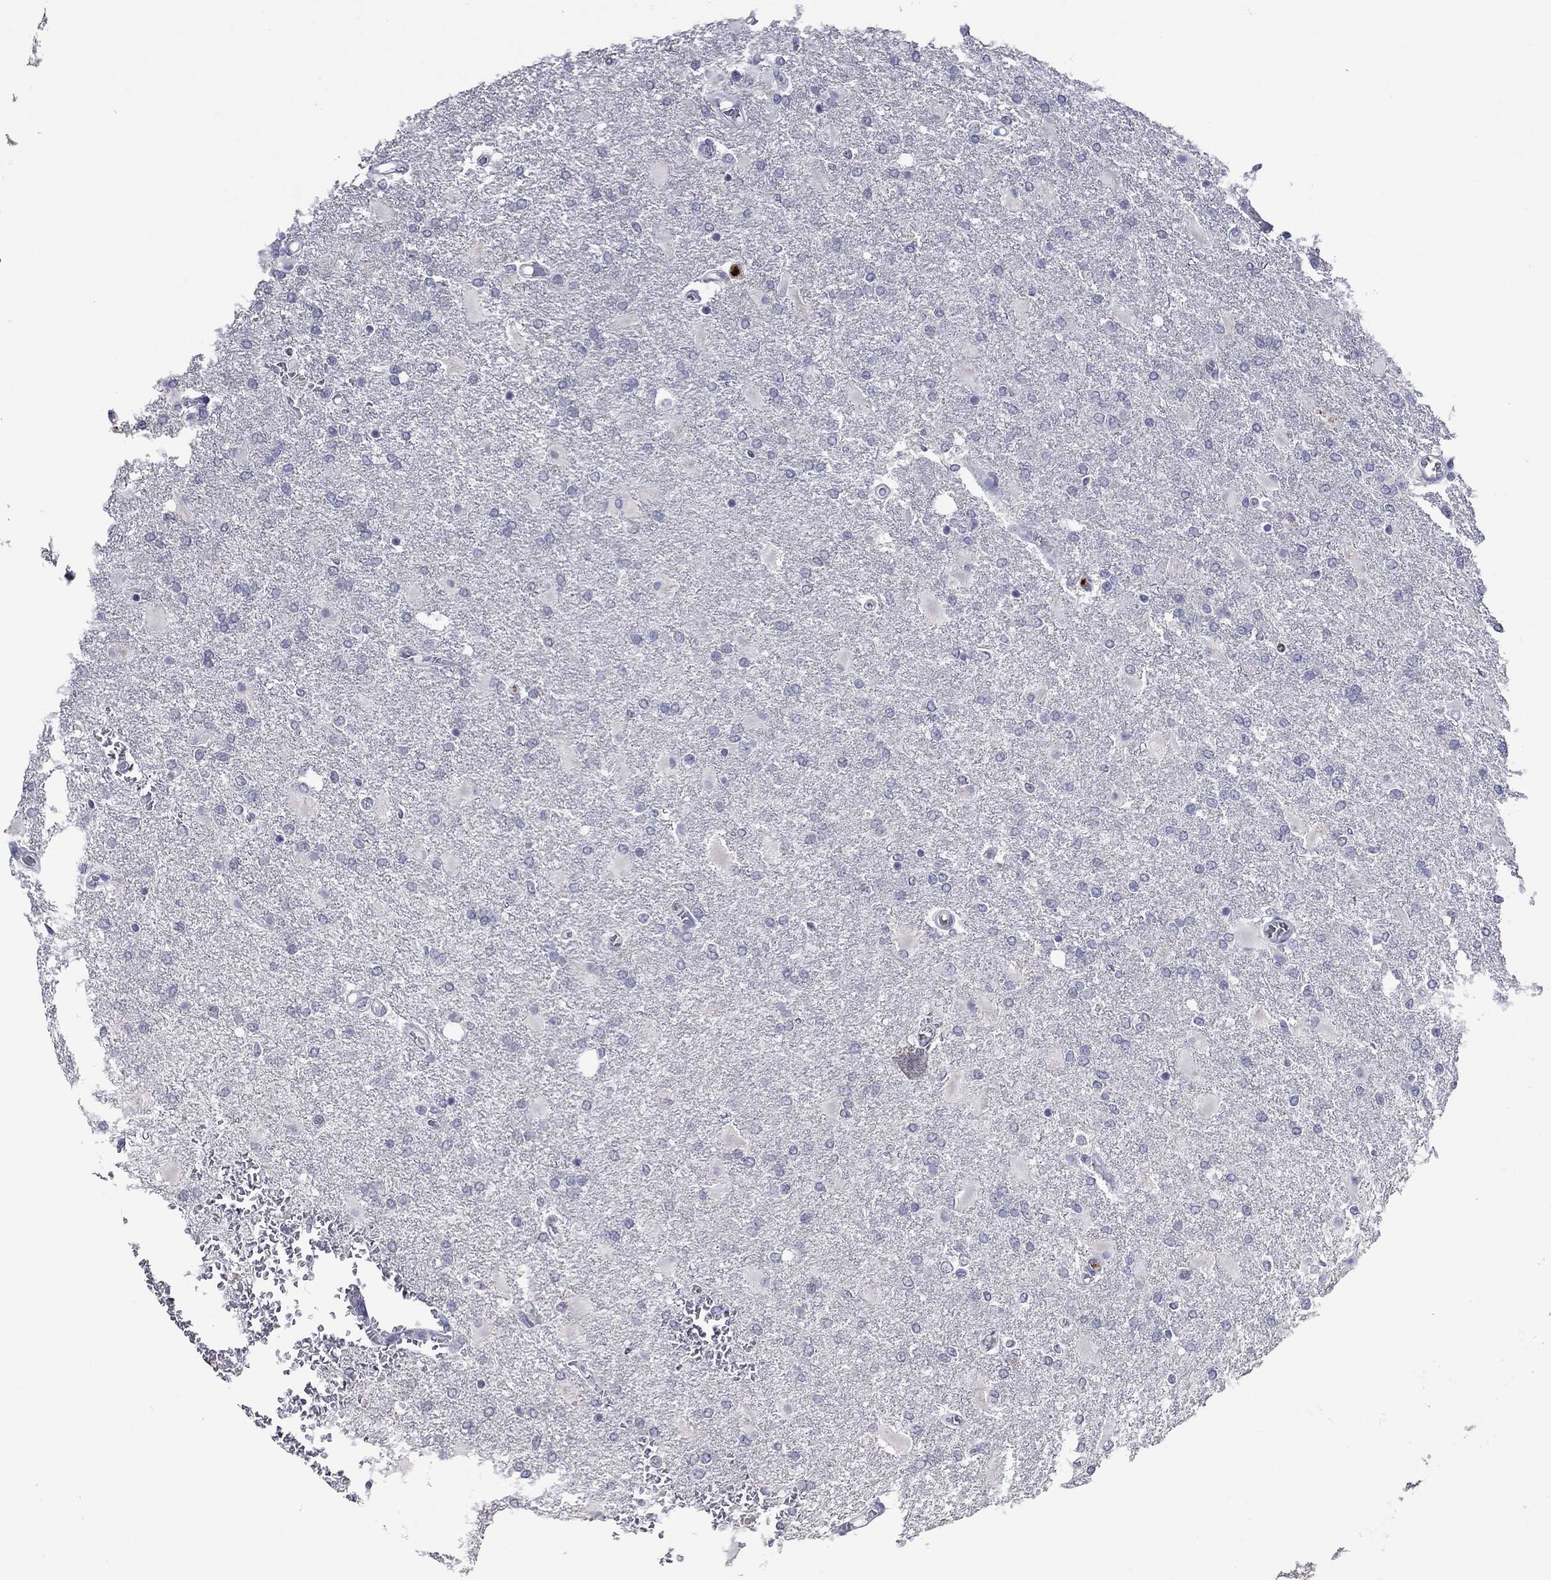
{"staining": {"intensity": "negative", "quantity": "none", "location": "none"}, "tissue": "glioma", "cell_type": "Tumor cells", "image_type": "cancer", "snomed": [{"axis": "morphology", "description": "Glioma, malignant, High grade"}, {"axis": "topography", "description": "Cerebral cortex"}], "caption": "Immunohistochemistry photomicrograph of human glioma stained for a protein (brown), which reveals no expression in tumor cells.", "gene": "CCL5", "patient": {"sex": "male", "age": 79}}